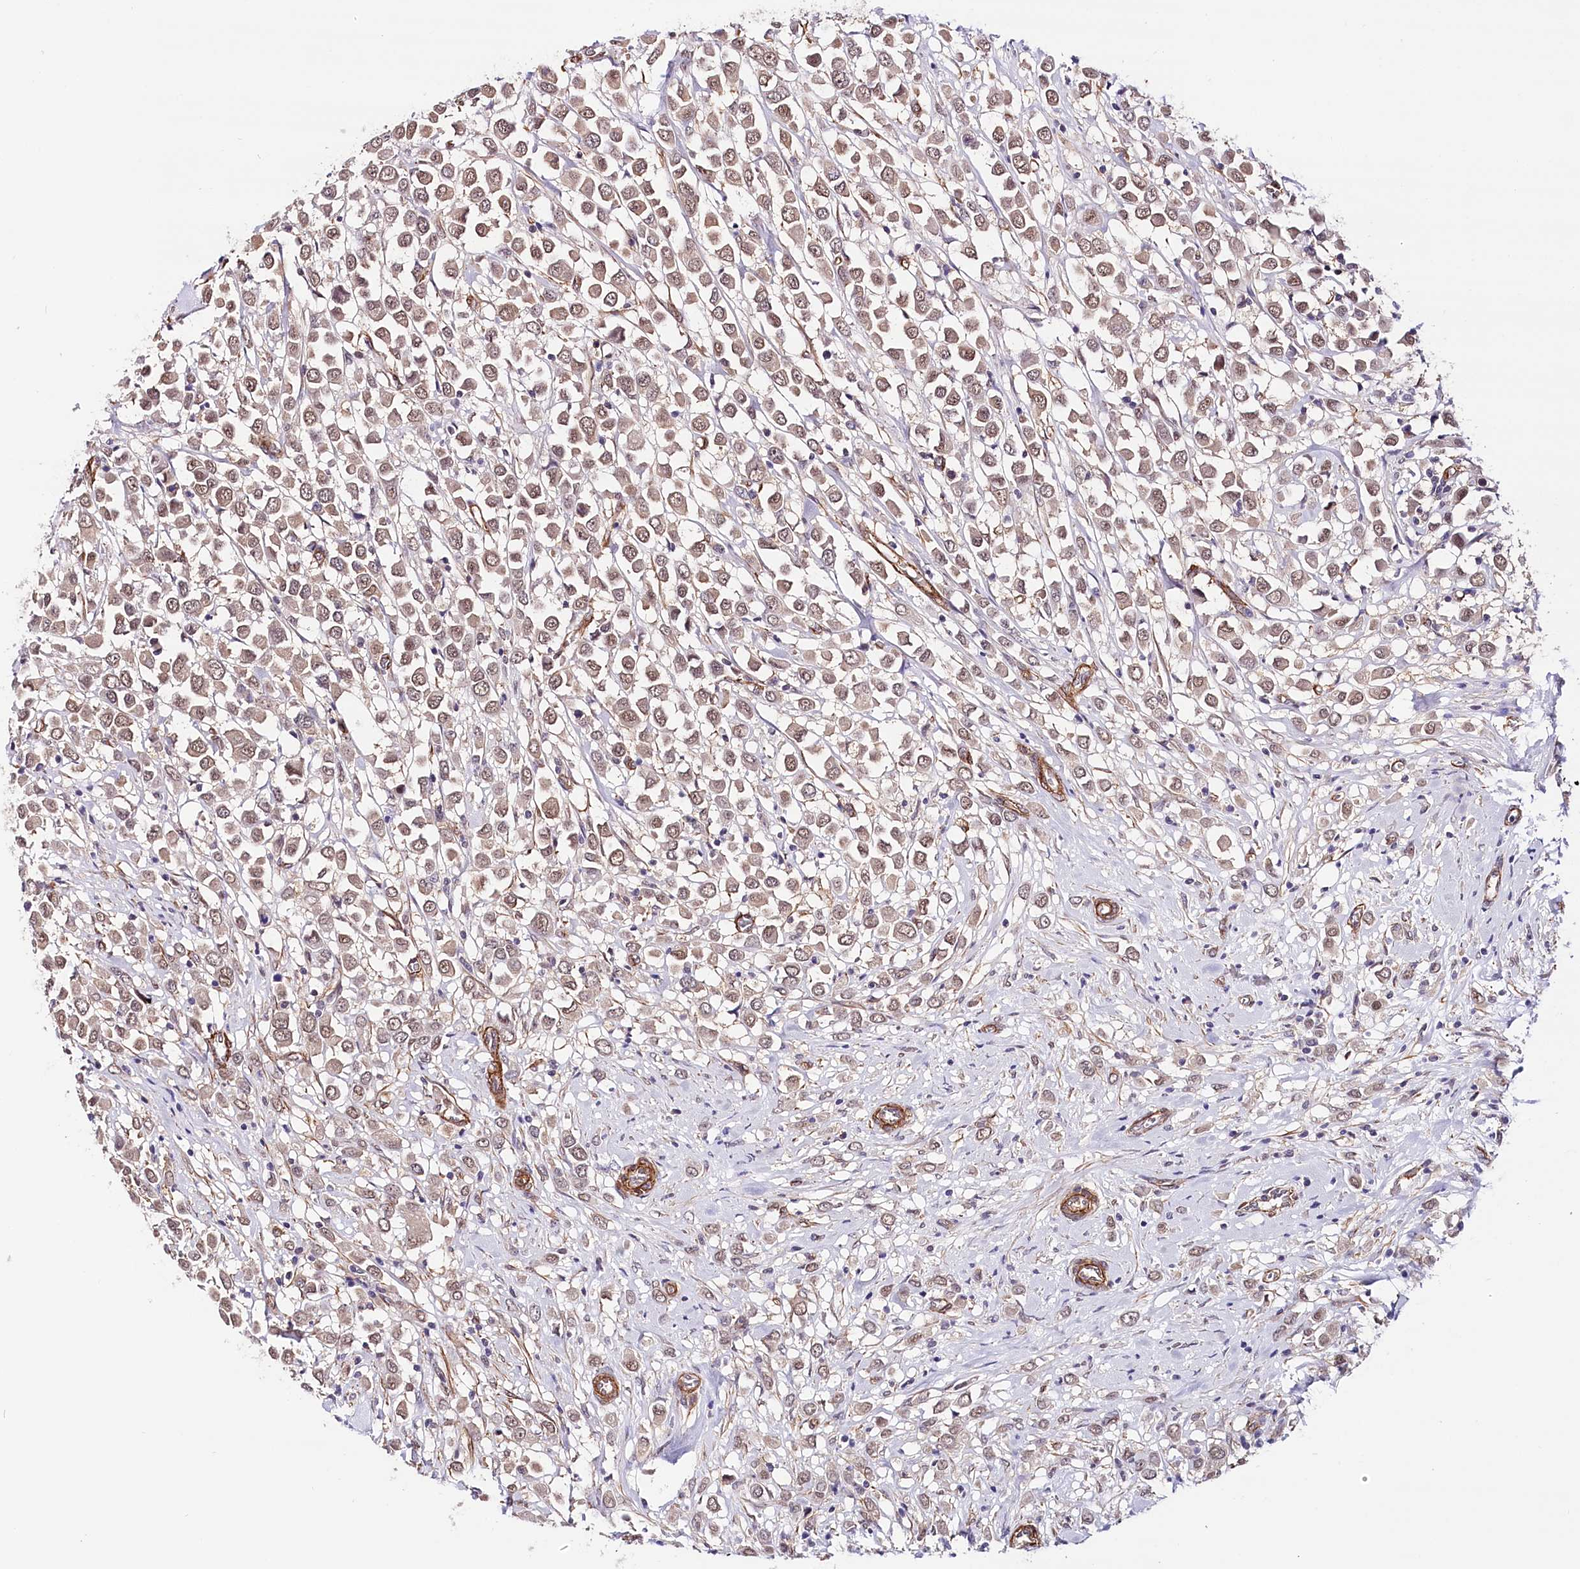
{"staining": {"intensity": "weak", "quantity": ">75%", "location": "nuclear"}, "tissue": "breast cancer", "cell_type": "Tumor cells", "image_type": "cancer", "snomed": [{"axis": "morphology", "description": "Duct carcinoma"}, {"axis": "topography", "description": "Breast"}], "caption": "A histopathology image of human breast cancer (invasive ductal carcinoma) stained for a protein displays weak nuclear brown staining in tumor cells.", "gene": "PPP2R5B", "patient": {"sex": "female", "age": 61}}